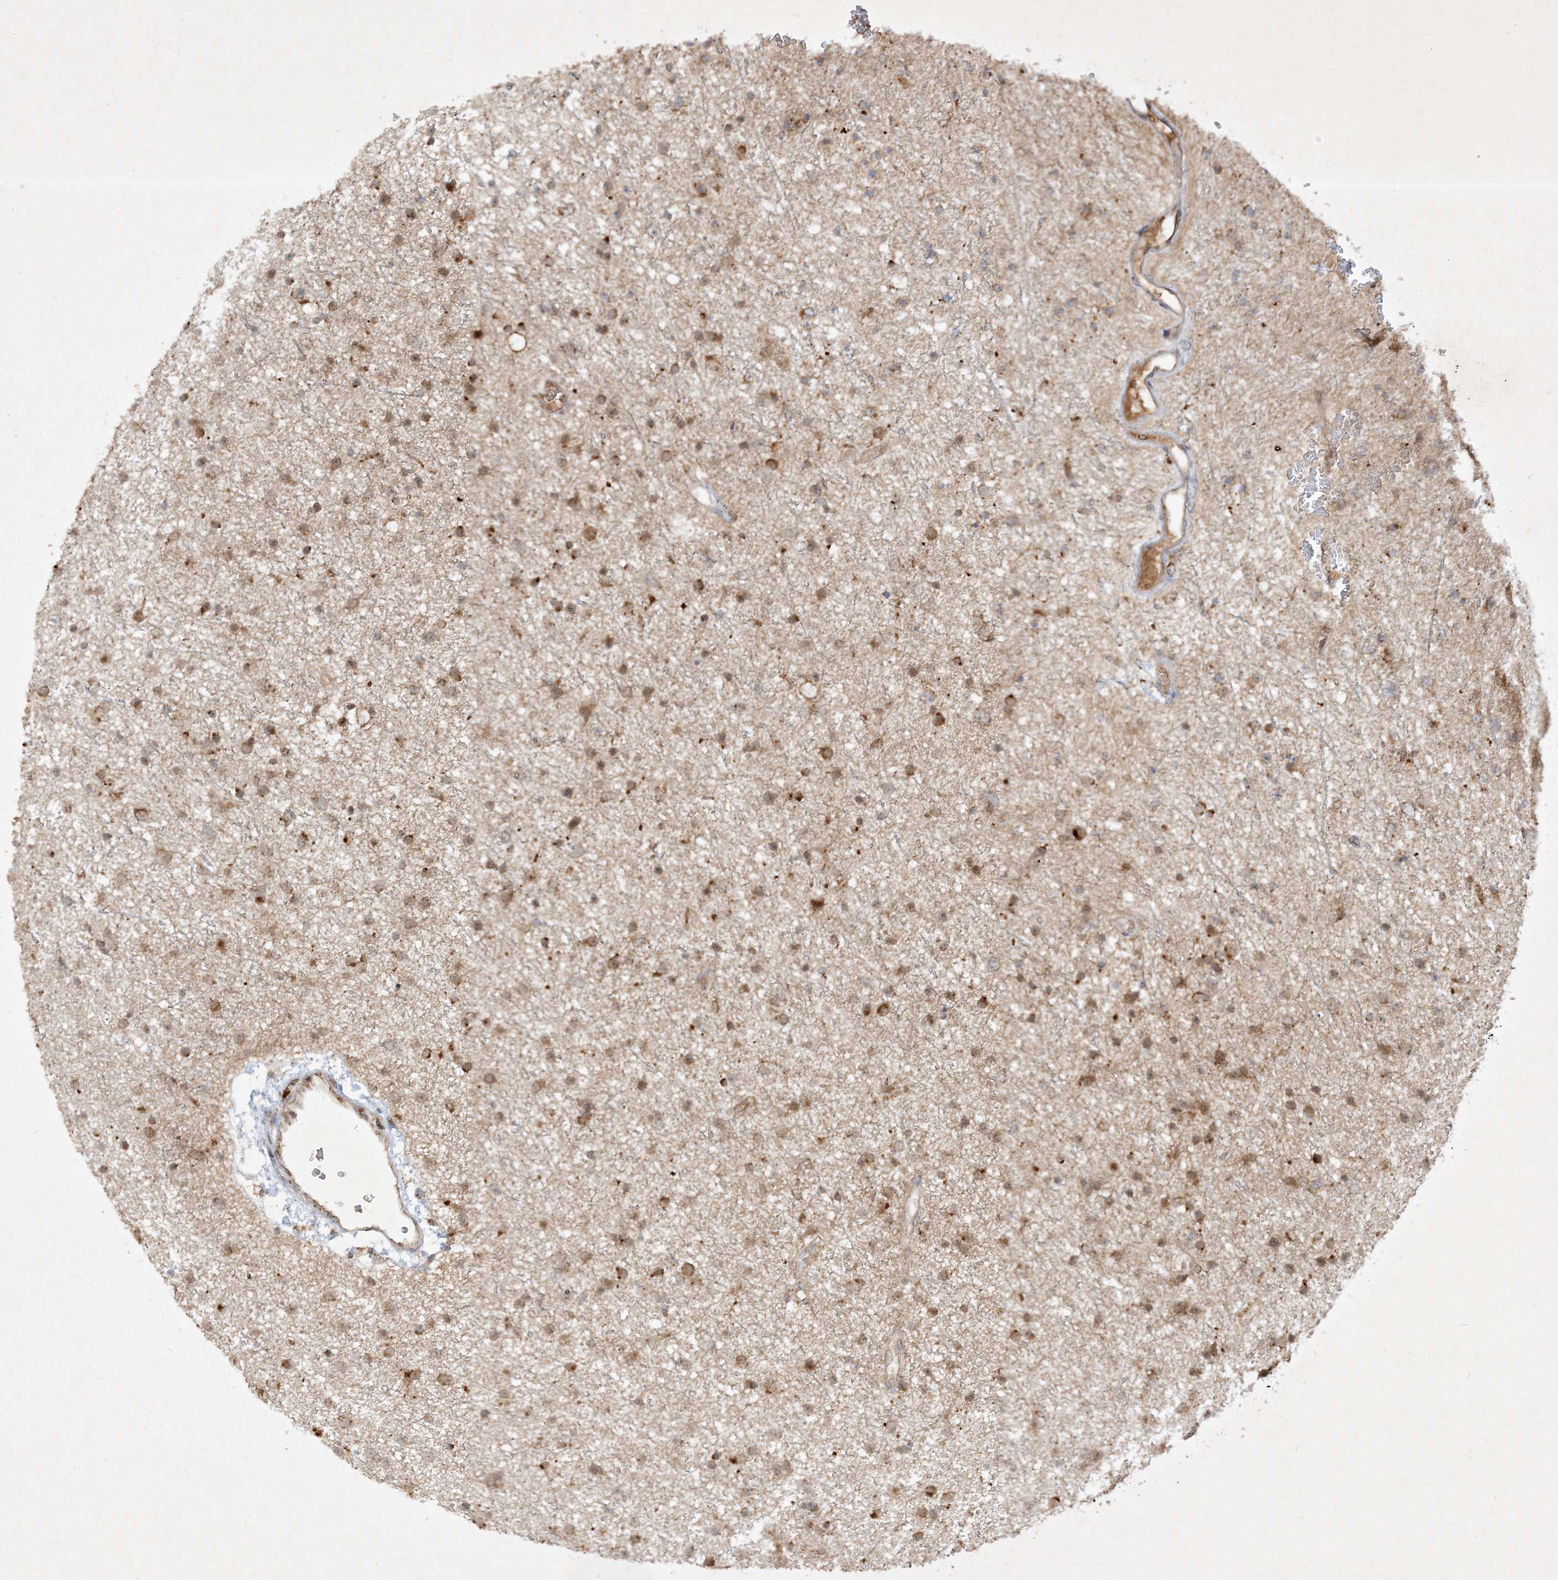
{"staining": {"intensity": "moderate", "quantity": ">75%", "location": "cytoplasmic/membranous"}, "tissue": "glioma", "cell_type": "Tumor cells", "image_type": "cancer", "snomed": [{"axis": "morphology", "description": "Glioma, malignant, Low grade"}, {"axis": "topography", "description": "Cerebral cortex"}], "caption": "A medium amount of moderate cytoplasmic/membranous expression is seen in about >75% of tumor cells in malignant glioma (low-grade) tissue. The staining is performed using DAB brown chromogen to label protein expression. The nuclei are counter-stained blue using hematoxylin.", "gene": "NDUFAF3", "patient": {"sex": "female", "age": 39}}